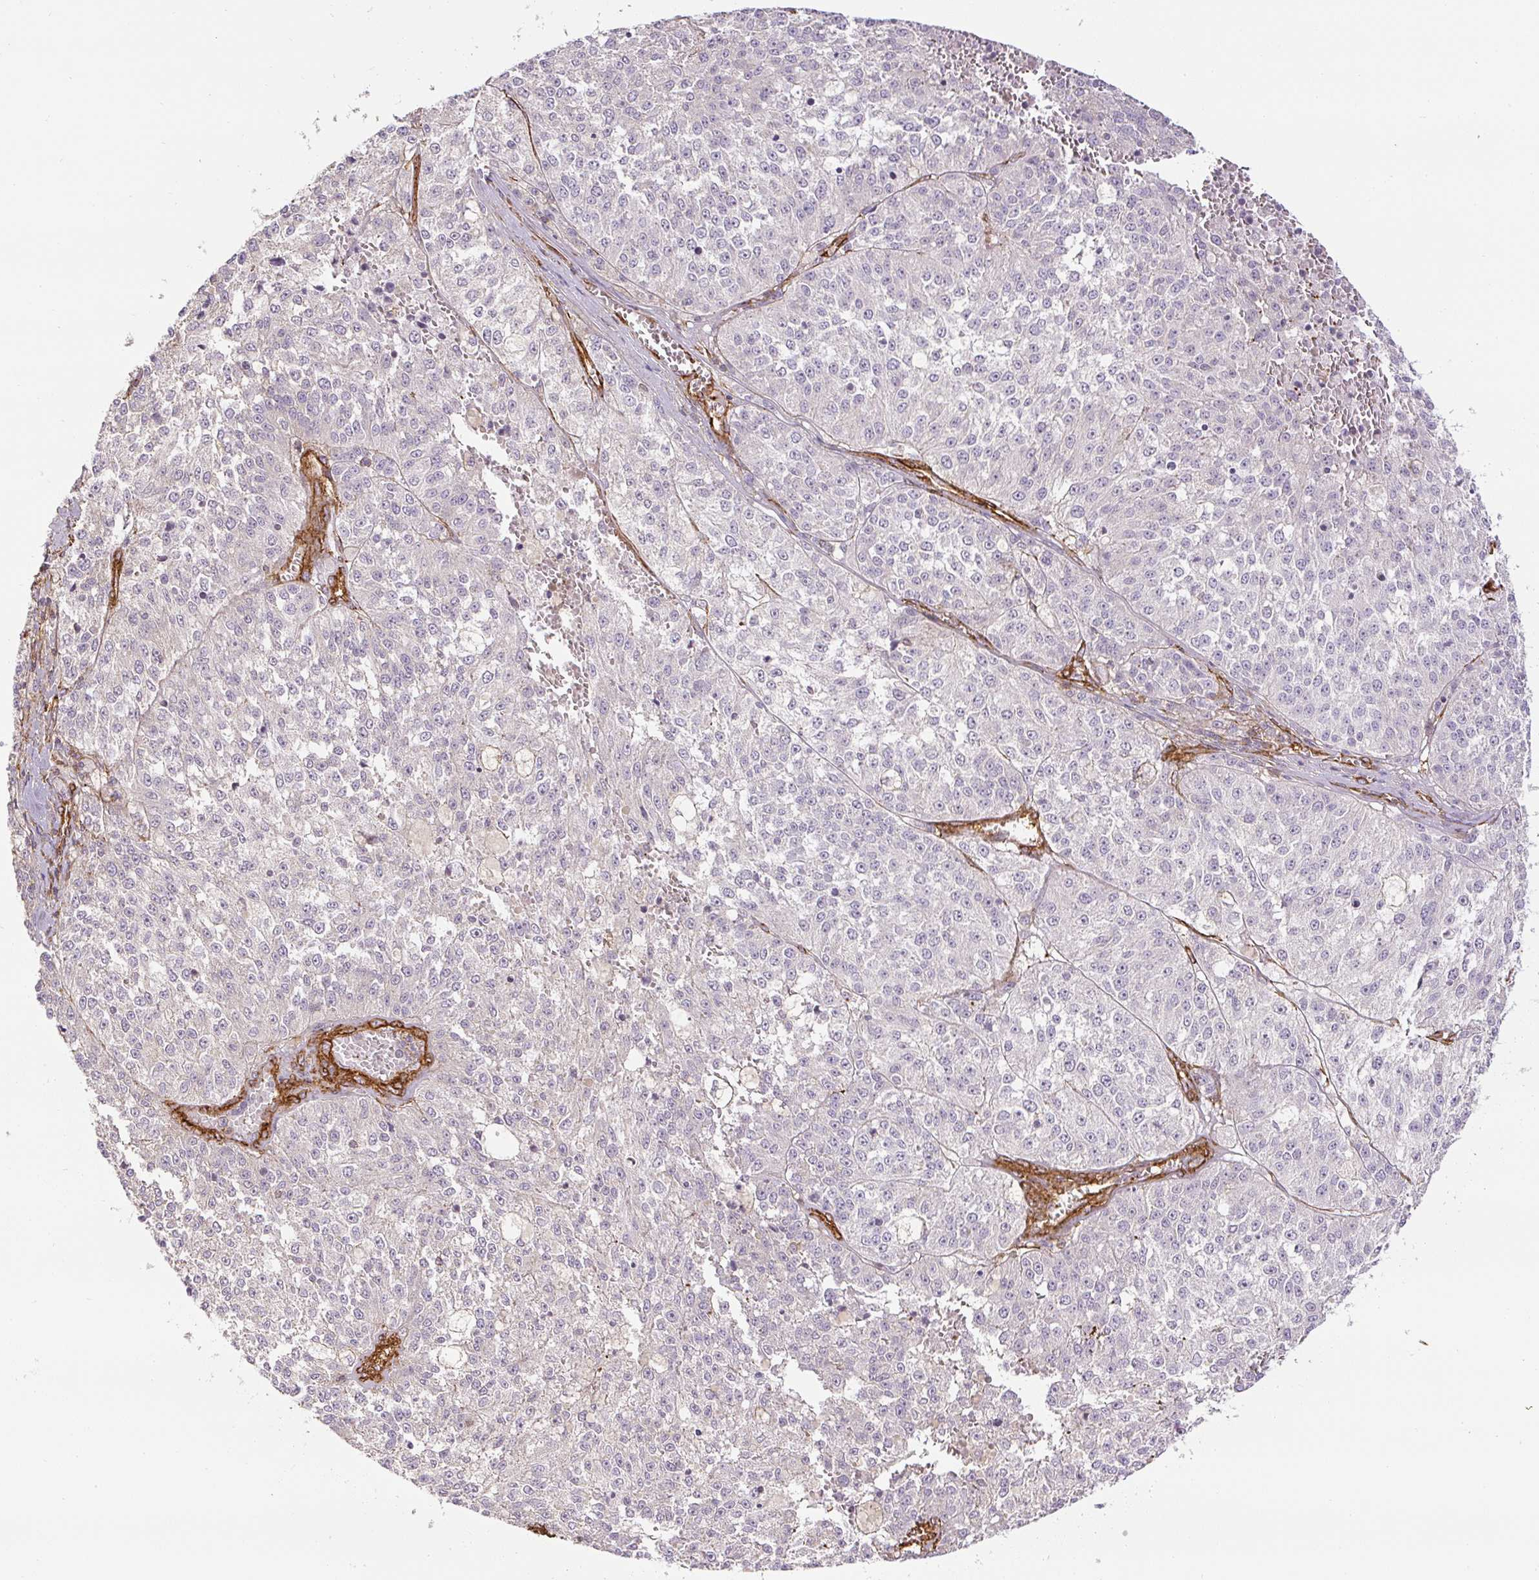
{"staining": {"intensity": "negative", "quantity": "none", "location": "none"}, "tissue": "melanoma", "cell_type": "Tumor cells", "image_type": "cancer", "snomed": [{"axis": "morphology", "description": "Malignant melanoma, NOS"}, {"axis": "topography", "description": "Skin"}], "caption": "Histopathology image shows no protein expression in tumor cells of malignant melanoma tissue.", "gene": "MYL12A", "patient": {"sex": "female", "age": 64}}